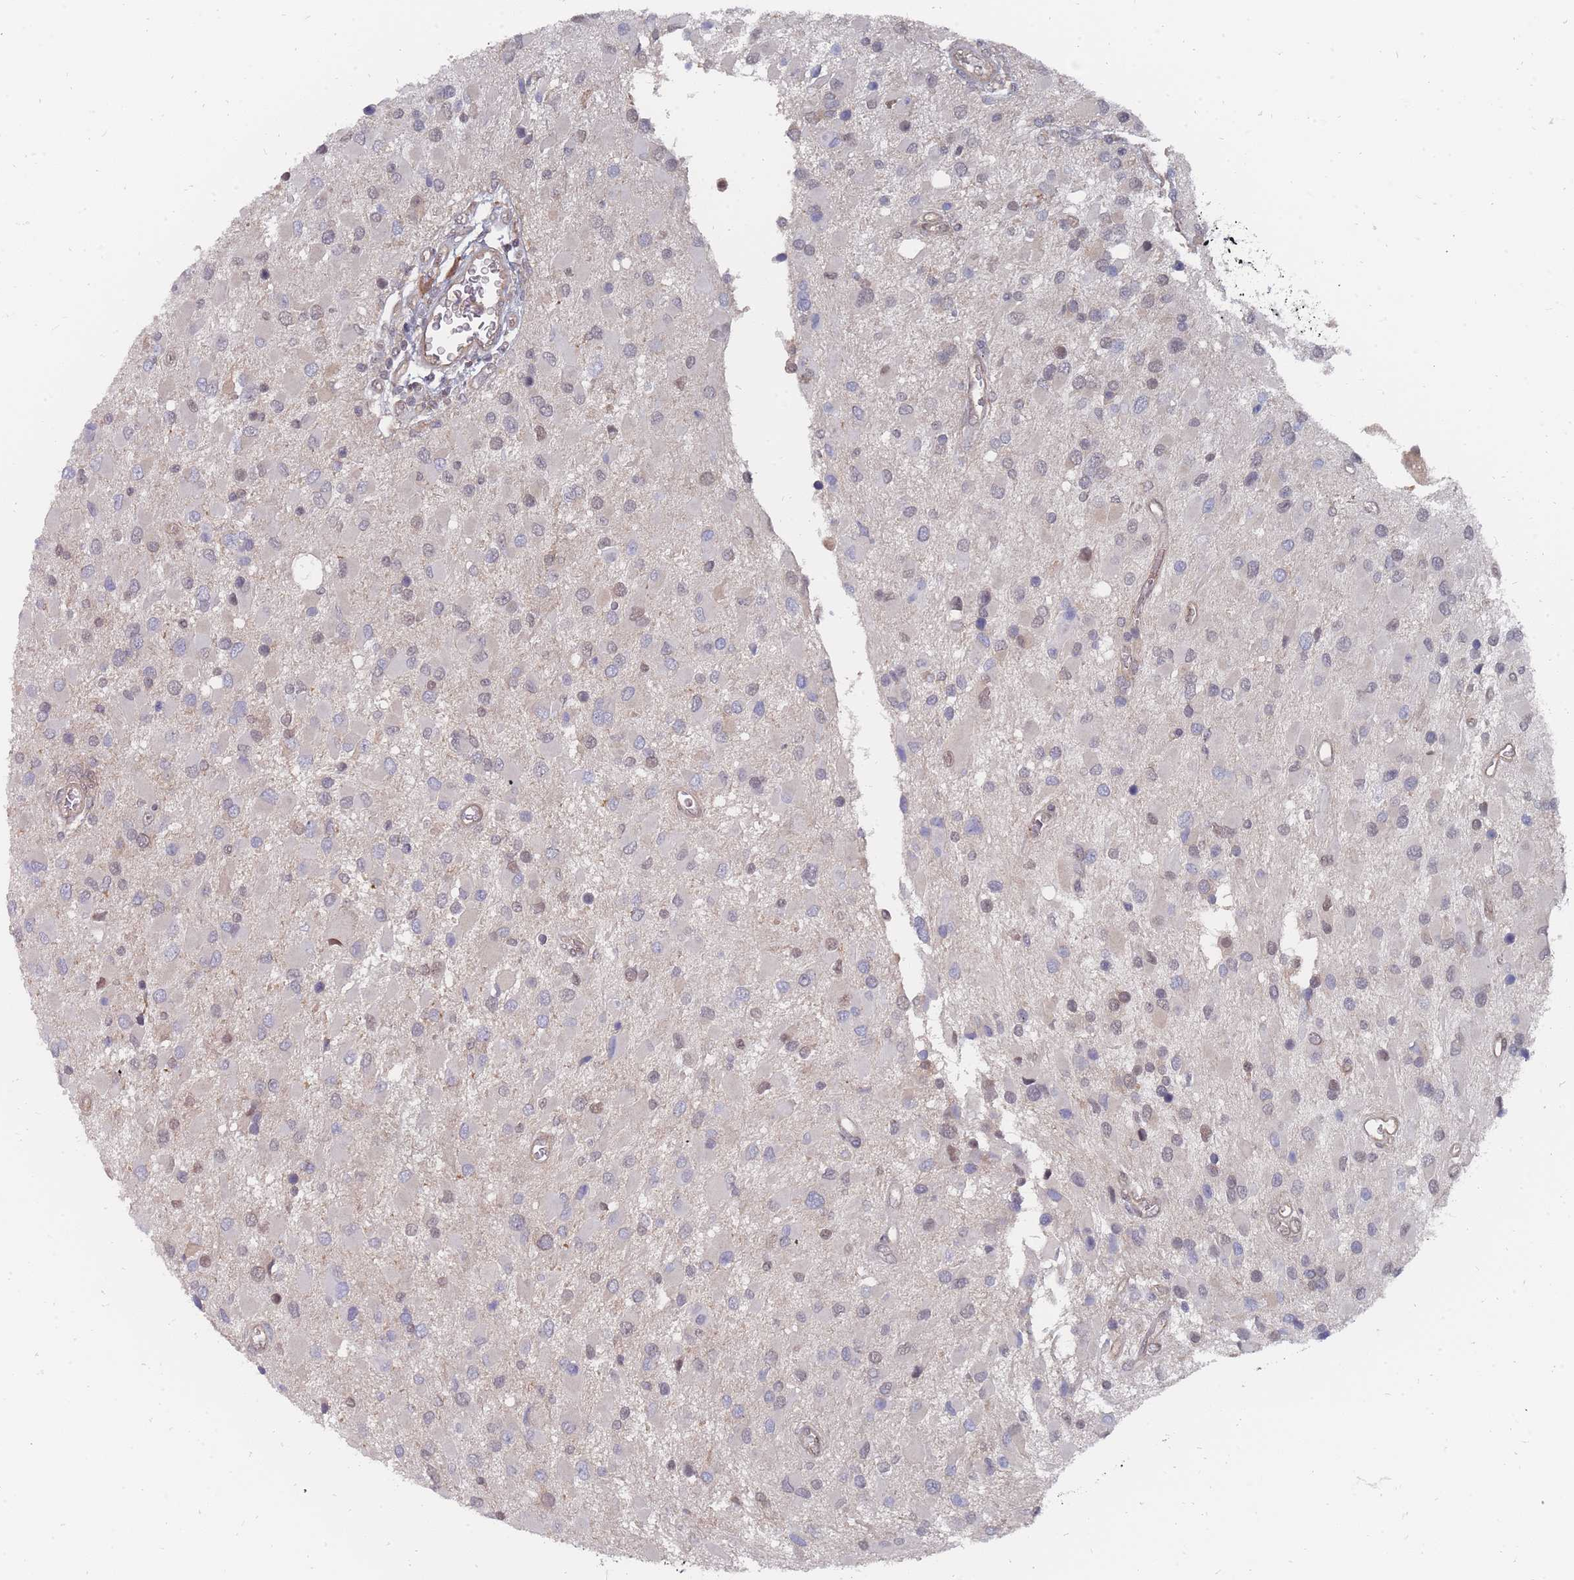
{"staining": {"intensity": "weak", "quantity": "<25%", "location": "nuclear"}, "tissue": "glioma", "cell_type": "Tumor cells", "image_type": "cancer", "snomed": [{"axis": "morphology", "description": "Glioma, malignant, High grade"}, {"axis": "topography", "description": "Brain"}], "caption": "A histopathology image of glioma stained for a protein exhibits no brown staining in tumor cells. The staining is performed using DAB brown chromogen with nuclei counter-stained in using hematoxylin.", "gene": "NKD1", "patient": {"sex": "male", "age": 53}}